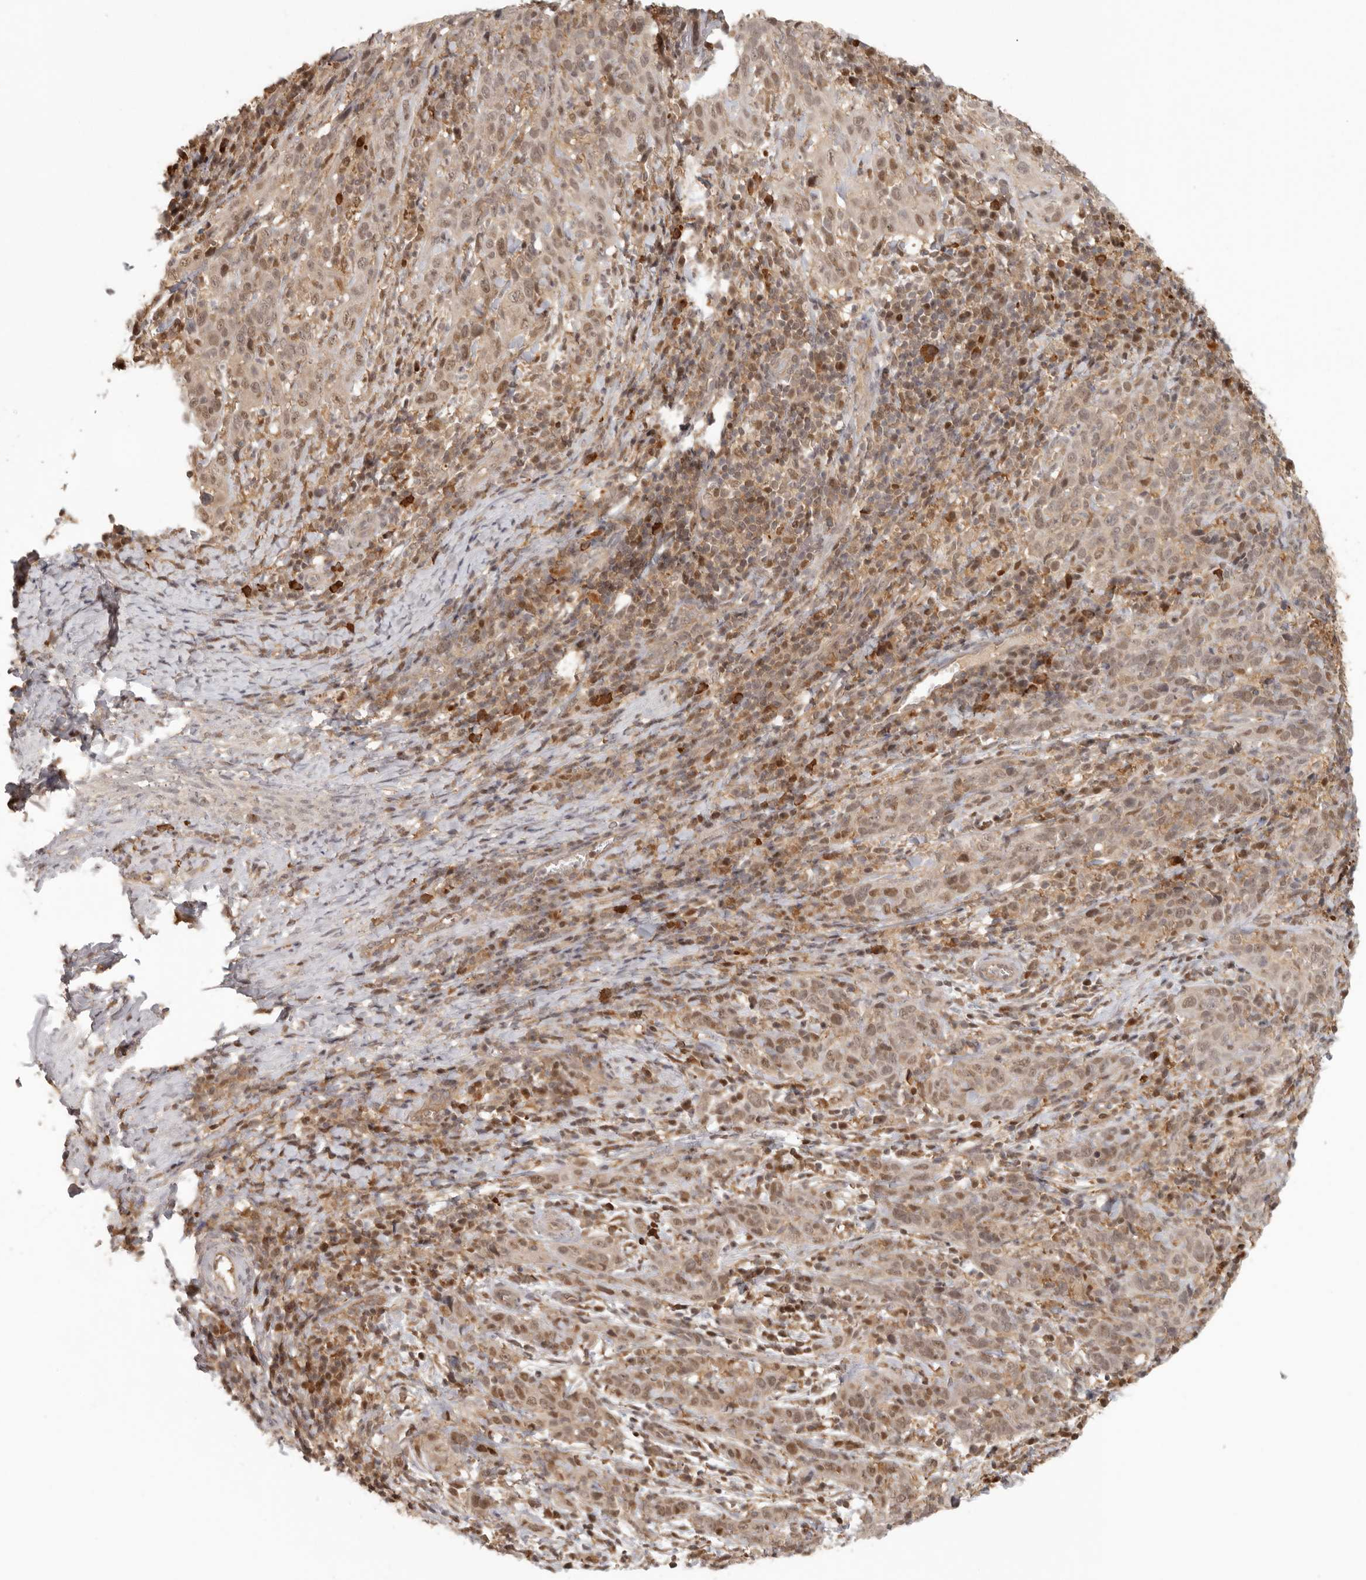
{"staining": {"intensity": "moderate", "quantity": ">75%", "location": "cytoplasmic/membranous,nuclear"}, "tissue": "cervical cancer", "cell_type": "Tumor cells", "image_type": "cancer", "snomed": [{"axis": "morphology", "description": "Squamous cell carcinoma, NOS"}, {"axis": "topography", "description": "Cervix"}], "caption": "Immunohistochemistry (IHC) staining of cervical squamous cell carcinoma, which exhibits medium levels of moderate cytoplasmic/membranous and nuclear expression in approximately >75% of tumor cells indicating moderate cytoplasmic/membranous and nuclear protein expression. The staining was performed using DAB (brown) for protein detection and nuclei were counterstained in hematoxylin (blue).", "gene": "PSMA5", "patient": {"sex": "female", "age": 46}}